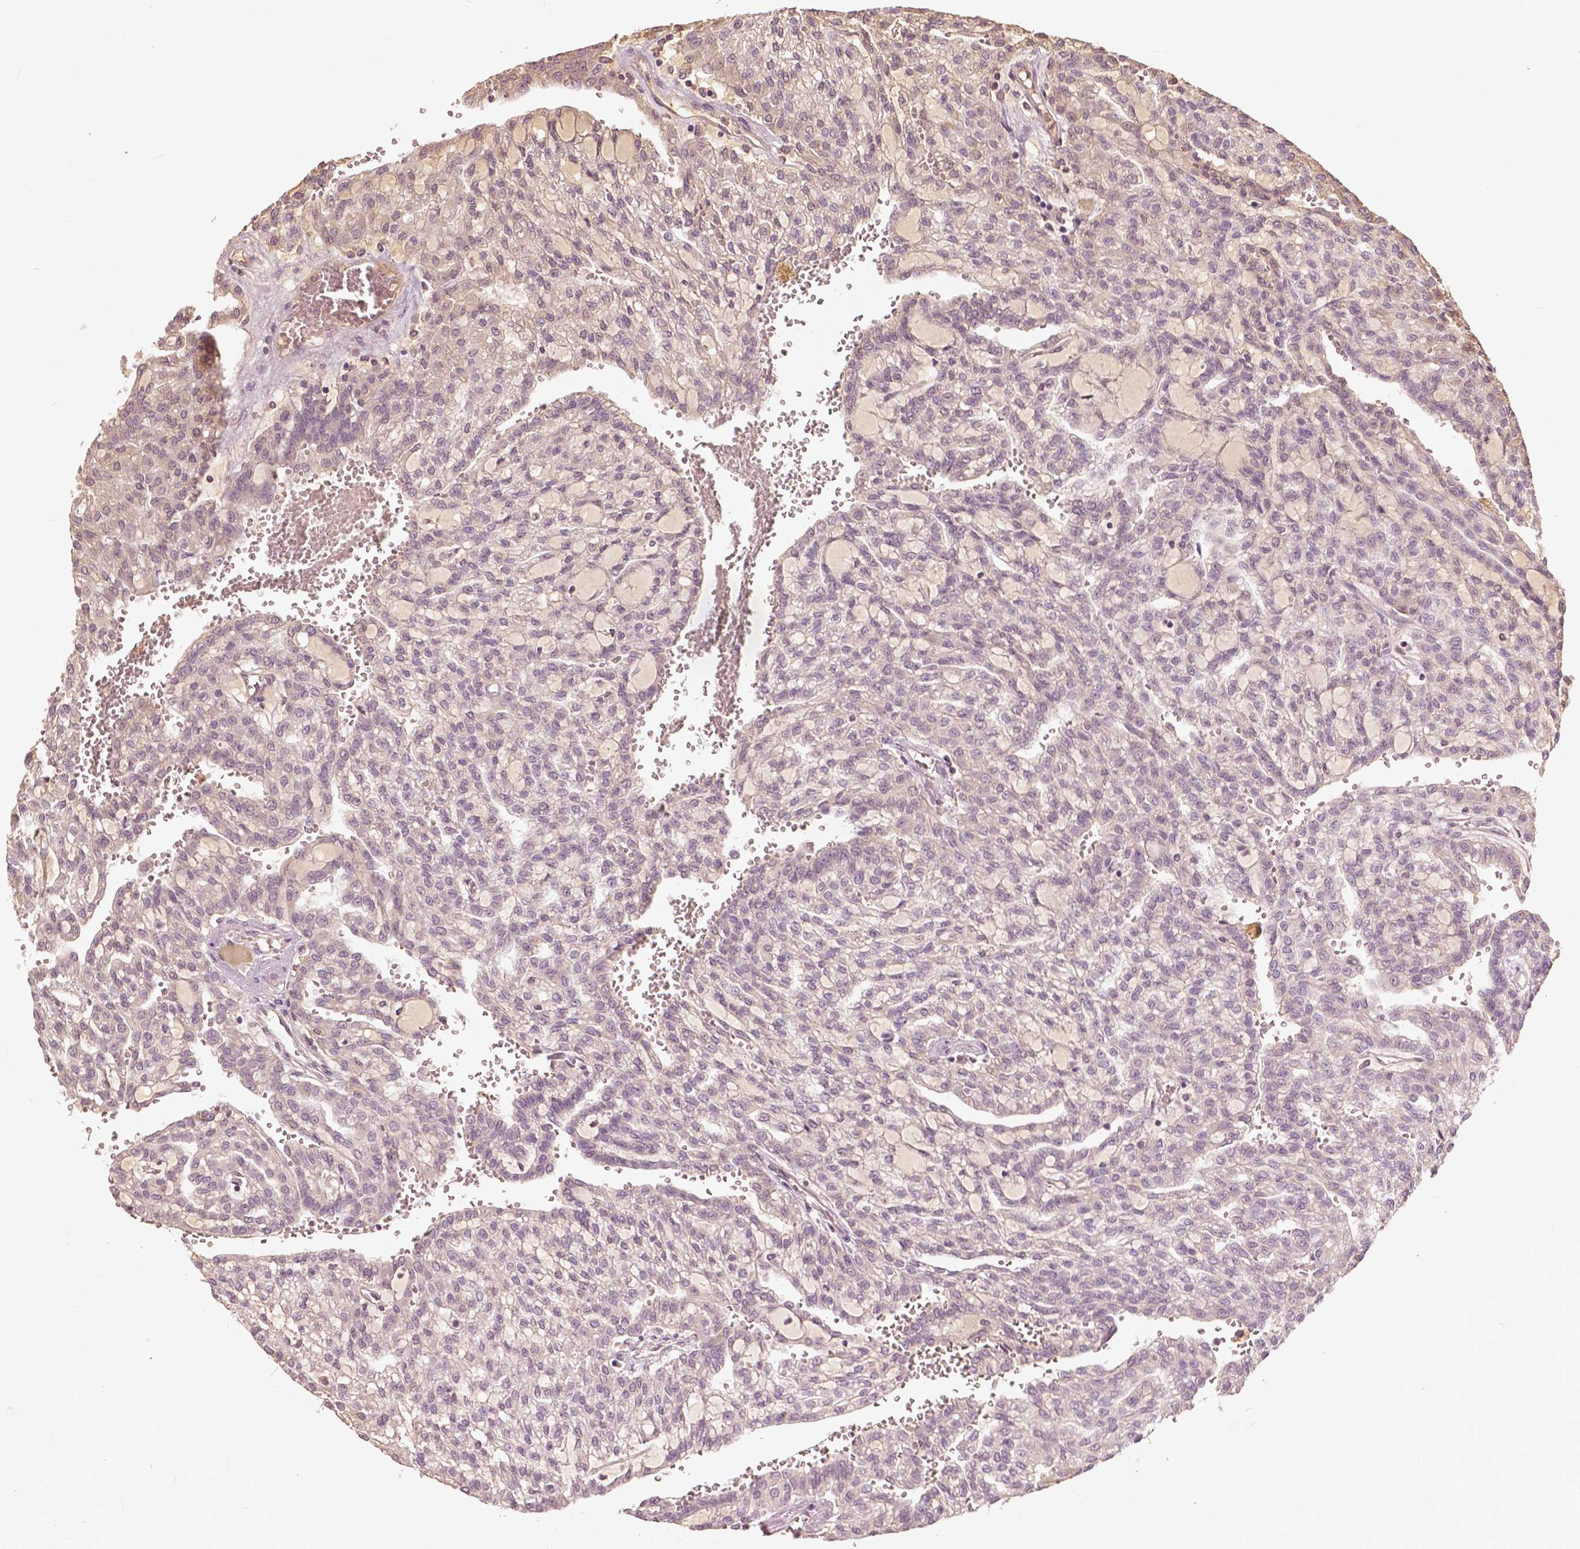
{"staining": {"intensity": "weak", "quantity": "<25%", "location": "nuclear"}, "tissue": "renal cancer", "cell_type": "Tumor cells", "image_type": "cancer", "snomed": [{"axis": "morphology", "description": "Adenocarcinoma, NOS"}, {"axis": "topography", "description": "Kidney"}], "caption": "Renal cancer was stained to show a protein in brown. There is no significant expression in tumor cells.", "gene": "ANGPTL4", "patient": {"sex": "male", "age": 63}}